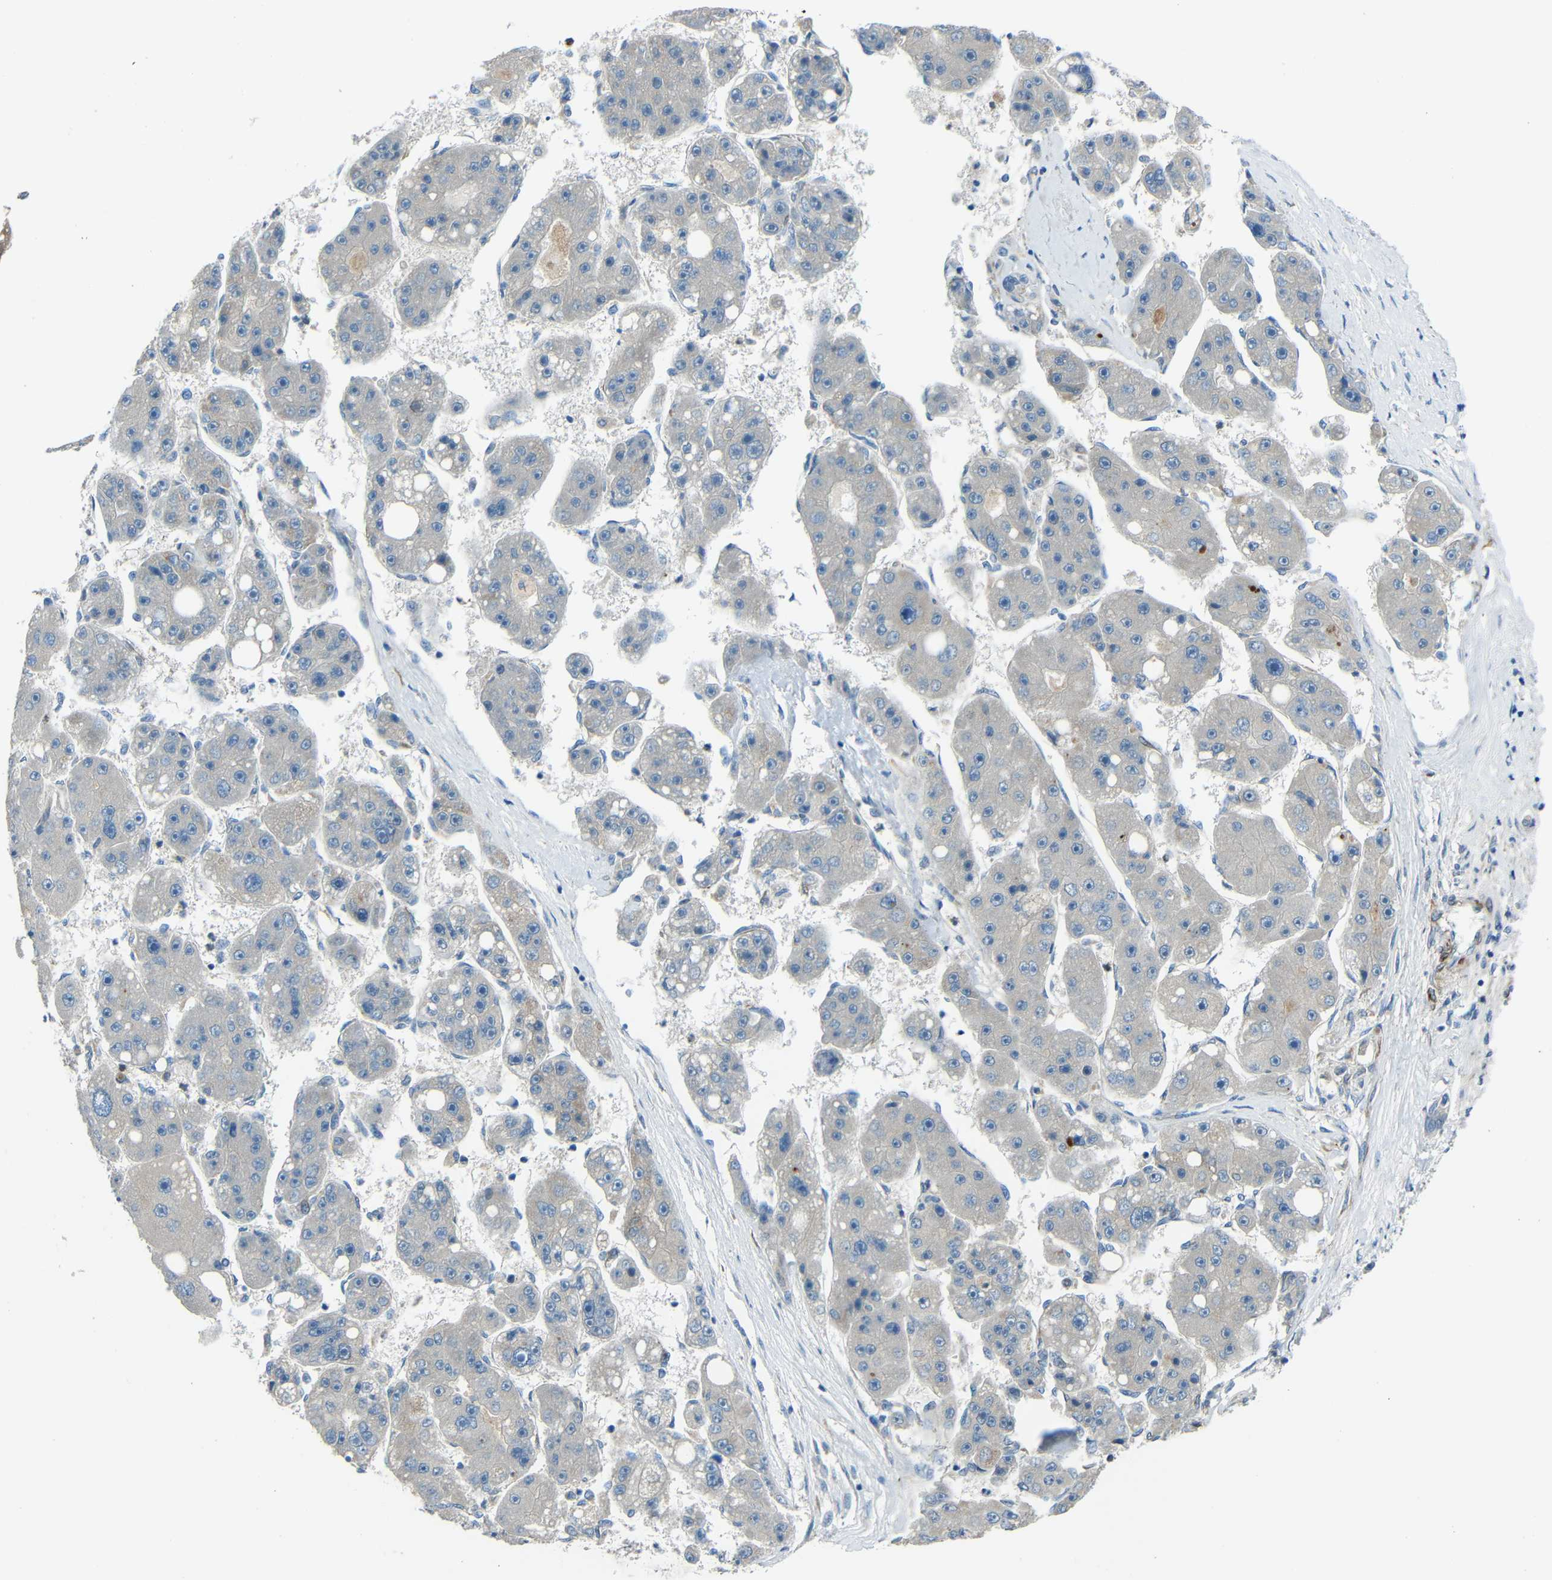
{"staining": {"intensity": "negative", "quantity": "none", "location": "none"}, "tissue": "liver cancer", "cell_type": "Tumor cells", "image_type": "cancer", "snomed": [{"axis": "morphology", "description": "Carcinoma, Hepatocellular, NOS"}, {"axis": "topography", "description": "Liver"}], "caption": "Immunohistochemistry (IHC) histopathology image of neoplastic tissue: human liver hepatocellular carcinoma stained with DAB displays no significant protein expression in tumor cells. (DAB (3,3'-diaminobenzidine) immunohistochemistry visualized using brightfield microscopy, high magnification).", "gene": "DCLK1", "patient": {"sex": "female", "age": 61}}